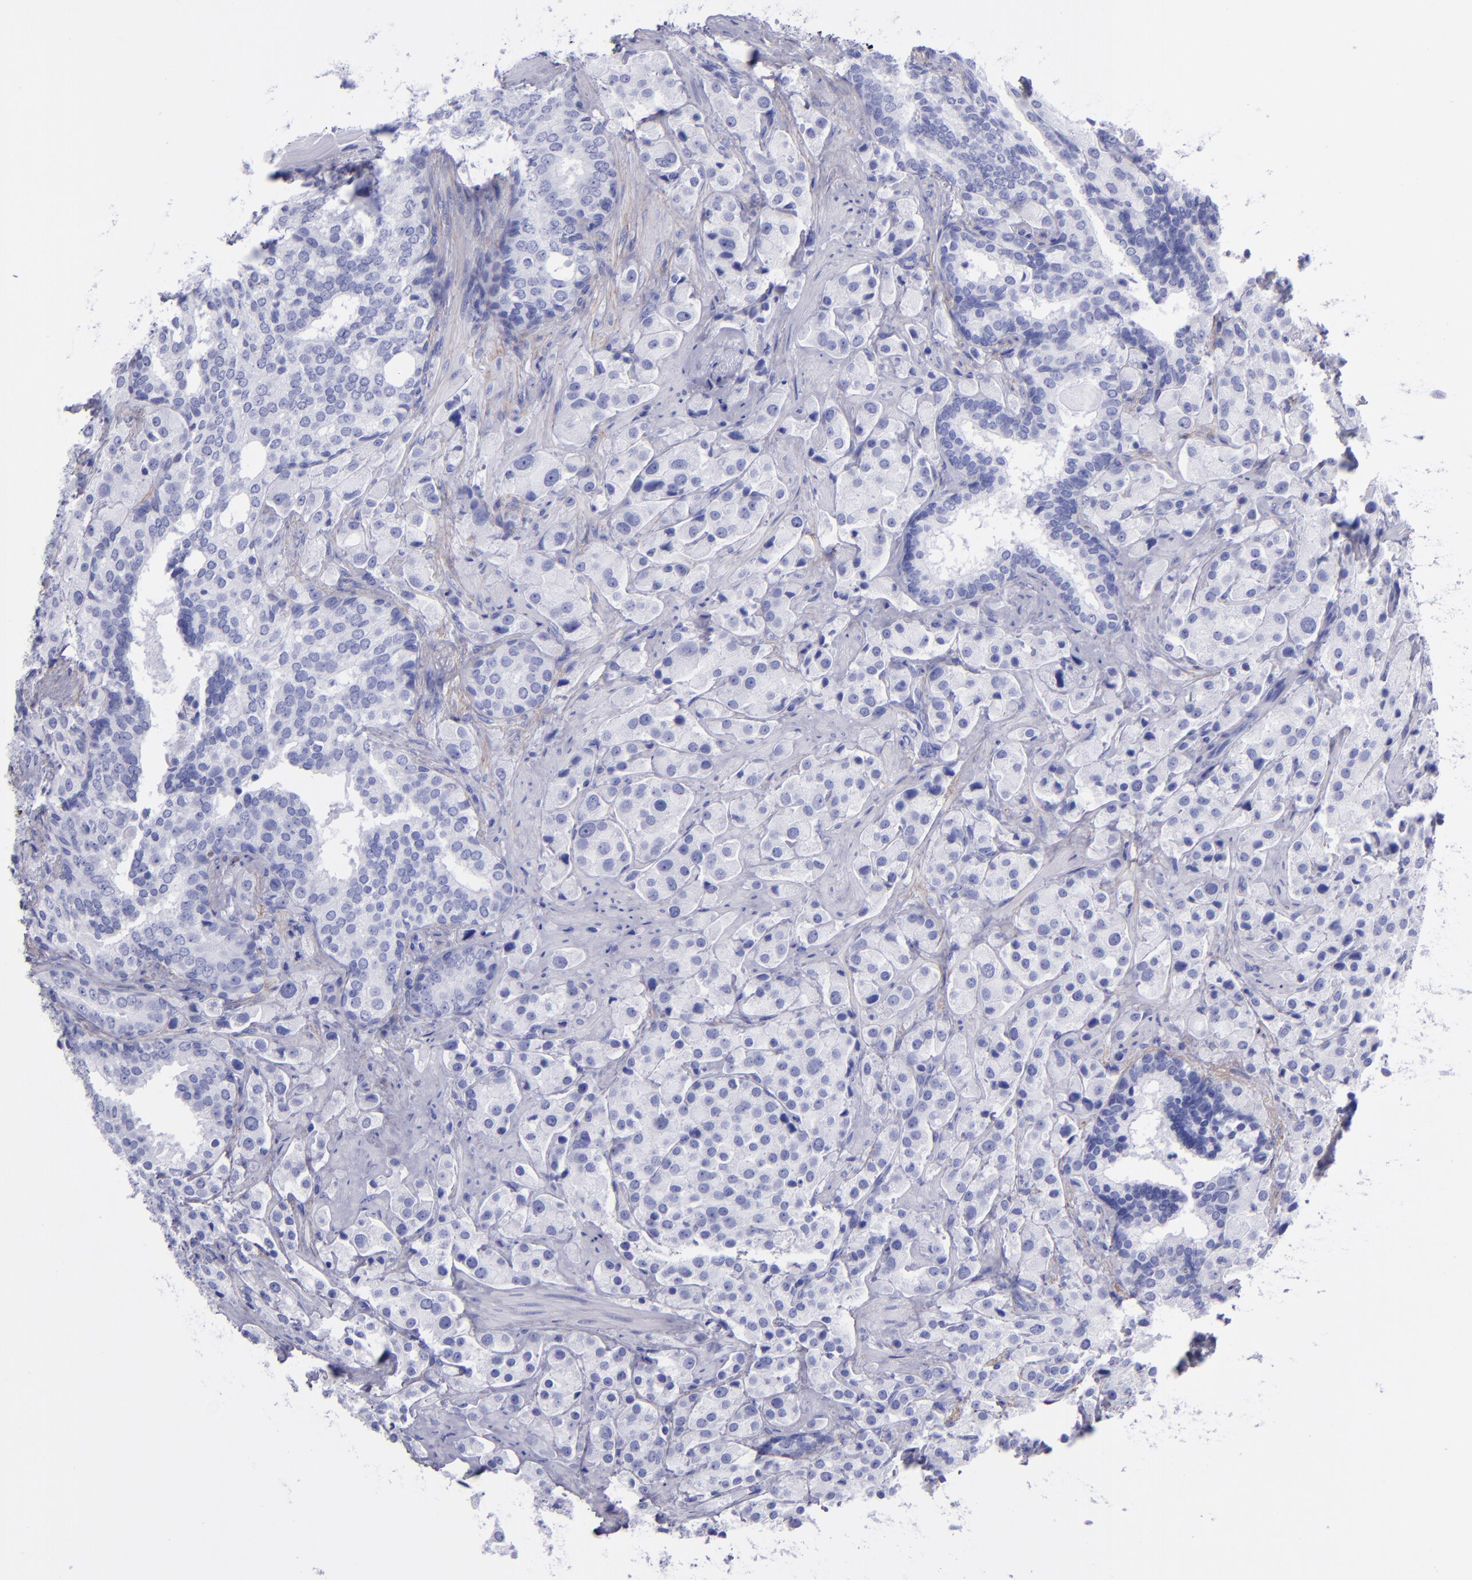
{"staining": {"intensity": "negative", "quantity": "none", "location": "none"}, "tissue": "prostate cancer", "cell_type": "Tumor cells", "image_type": "cancer", "snomed": [{"axis": "morphology", "description": "Adenocarcinoma, Medium grade"}, {"axis": "topography", "description": "Prostate"}], "caption": "Prostate cancer was stained to show a protein in brown. There is no significant positivity in tumor cells. The staining was performed using DAB to visualize the protein expression in brown, while the nuclei were stained in blue with hematoxylin (Magnification: 20x).", "gene": "EFCAB13", "patient": {"sex": "male", "age": 70}}